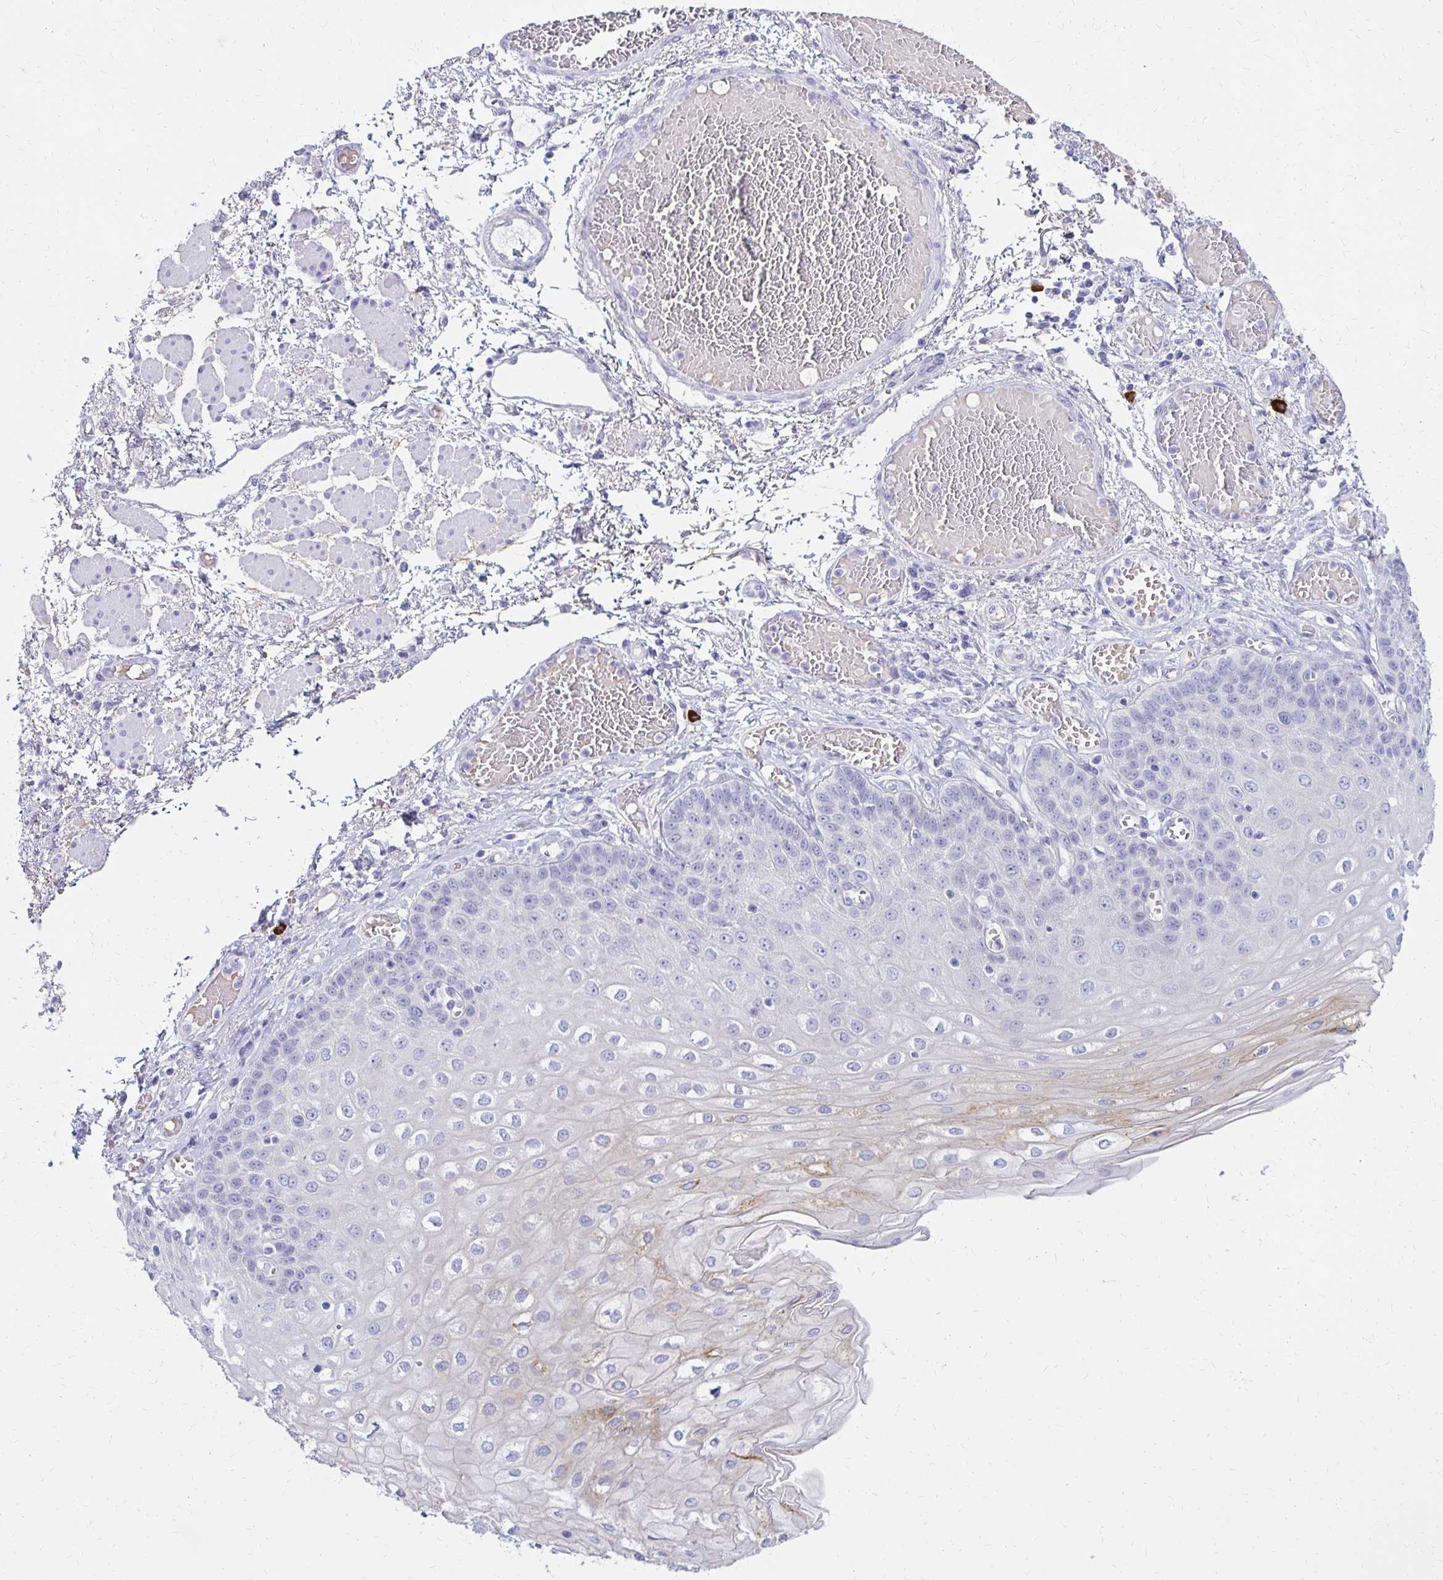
{"staining": {"intensity": "moderate", "quantity": "<25%", "location": "cytoplasmic/membranous"}, "tissue": "esophagus", "cell_type": "Squamous epithelial cells", "image_type": "normal", "snomed": [{"axis": "morphology", "description": "Normal tissue, NOS"}, {"axis": "morphology", "description": "Adenocarcinoma, NOS"}, {"axis": "topography", "description": "Esophagus"}], "caption": "Immunohistochemical staining of unremarkable esophagus shows <25% levels of moderate cytoplasmic/membranous protein expression in approximately <25% of squamous epithelial cells. (DAB (3,3'-diaminobenzidine) = brown stain, brightfield microscopy at high magnification).", "gene": "FNTB", "patient": {"sex": "male", "age": 81}}